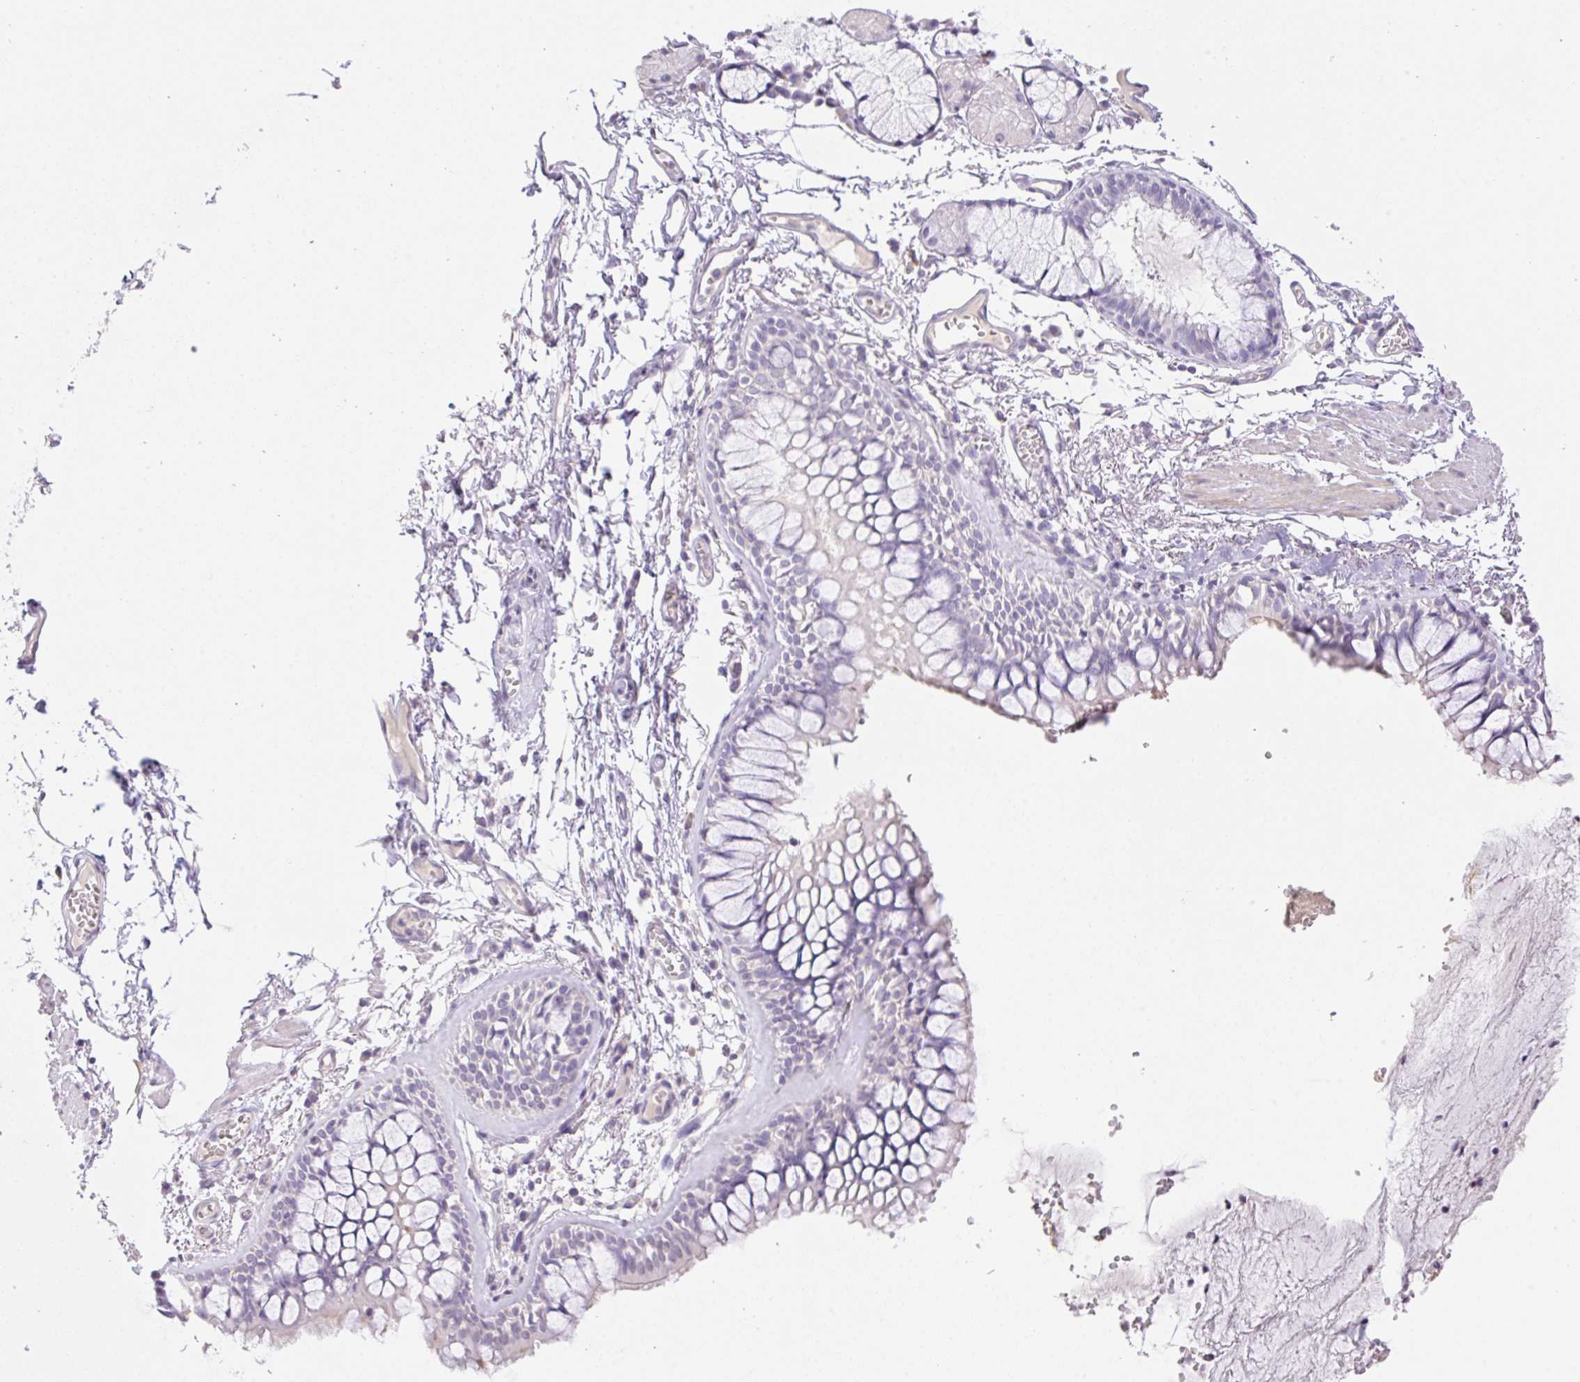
{"staining": {"intensity": "negative", "quantity": "none", "location": "none"}, "tissue": "bronchus", "cell_type": "Respiratory epithelial cells", "image_type": "normal", "snomed": [{"axis": "morphology", "description": "Normal tissue, NOS"}, {"axis": "topography", "description": "Cartilage tissue"}, {"axis": "topography", "description": "Bronchus"}], "caption": "An image of bronchus stained for a protein demonstrates no brown staining in respiratory epithelial cells.", "gene": "HCRTR2", "patient": {"sex": "male", "age": 78}}